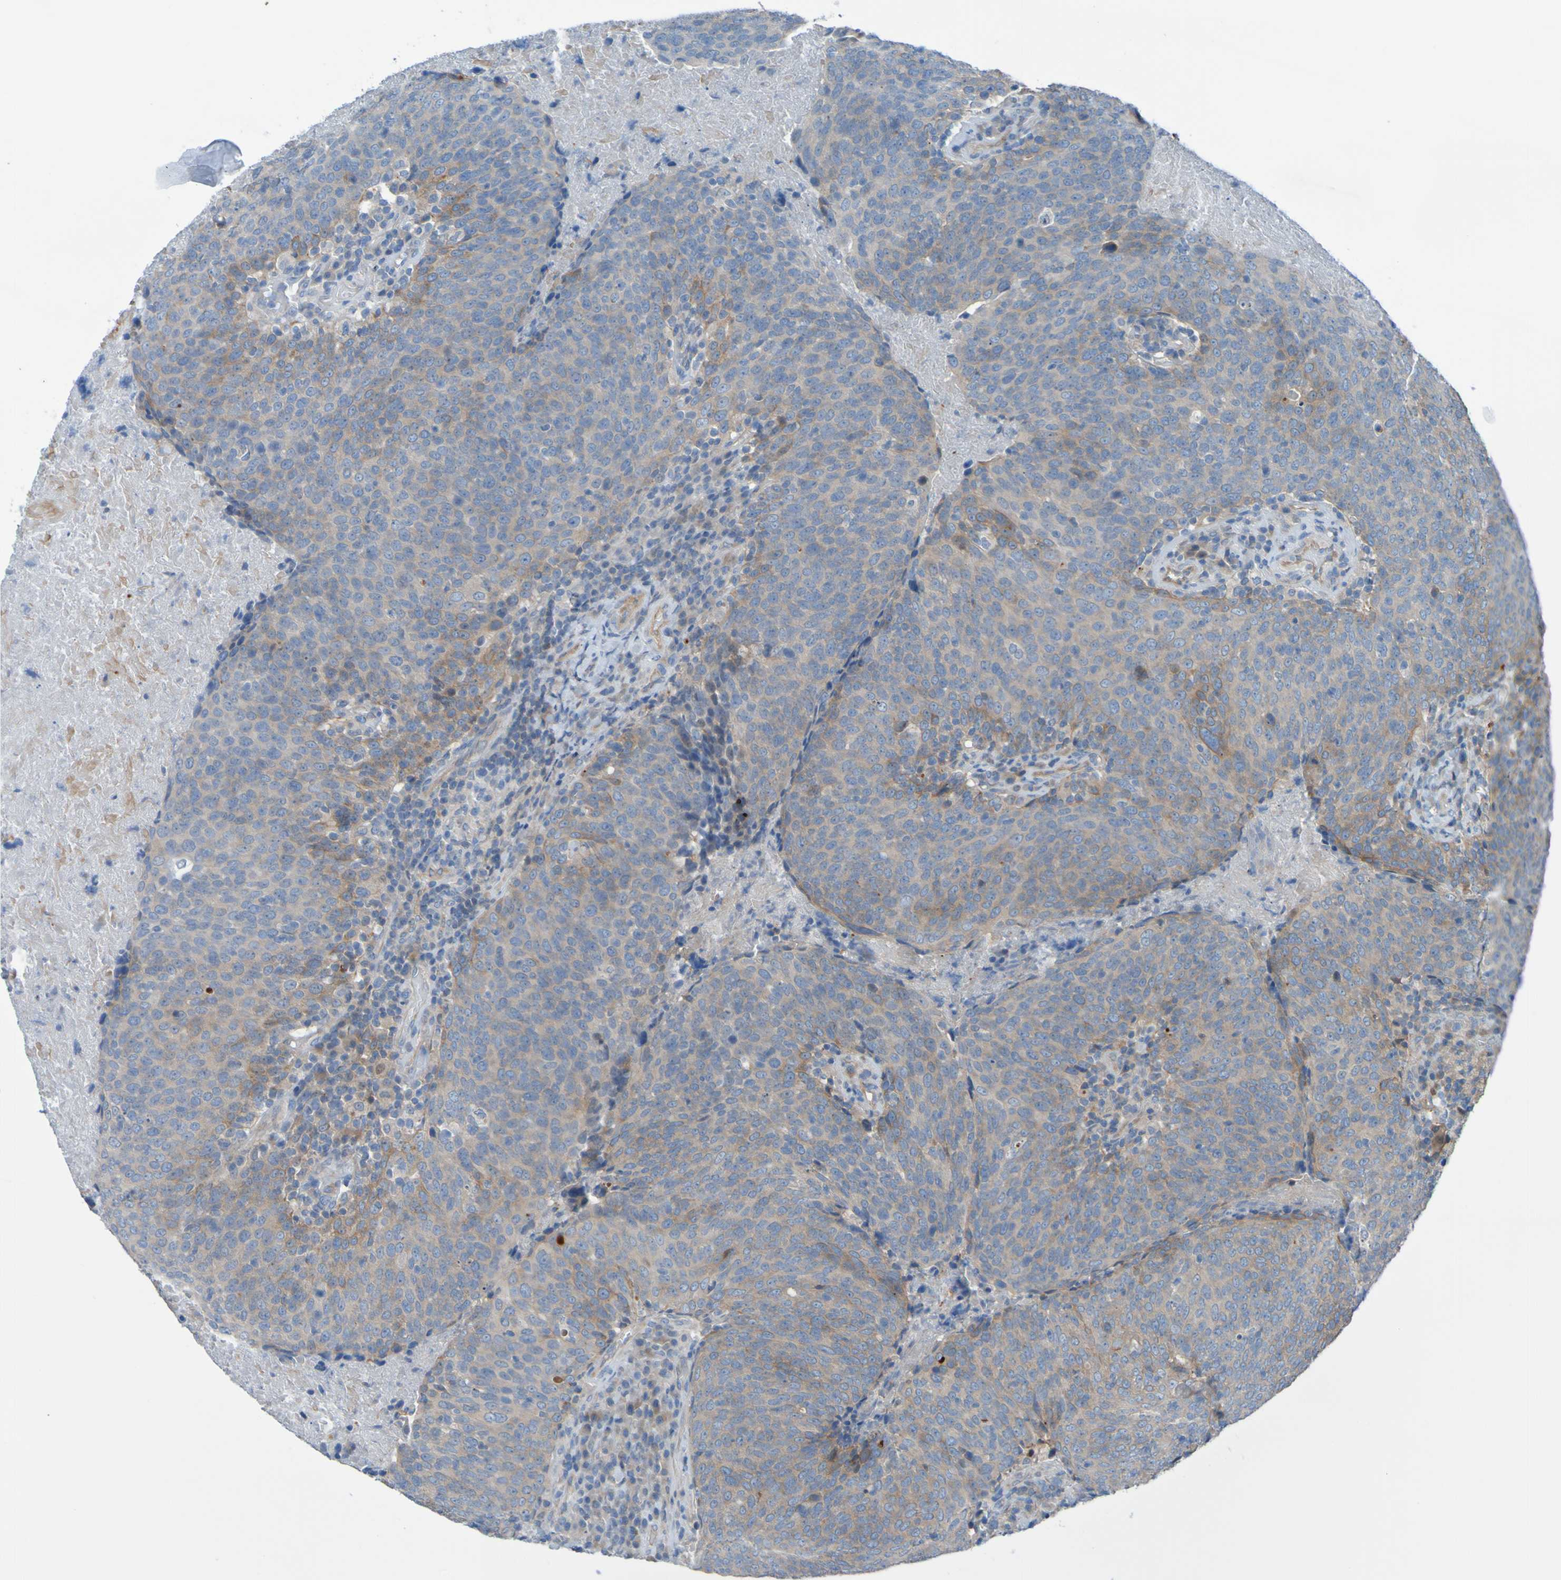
{"staining": {"intensity": "weak", "quantity": ">75%", "location": "cytoplasmic/membranous"}, "tissue": "head and neck cancer", "cell_type": "Tumor cells", "image_type": "cancer", "snomed": [{"axis": "morphology", "description": "Squamous cell carcinoma, NOS"}, {"axis": "morphology", "description": "Squamous cell carcinoma, metastatic, NOS"}, {"axis": "topography", "description": "Lymph node"}, {"axis": "topography", "description": "Head-Neck"}], "caption": "High-power microscopy captured an immunohistochemistry (IHC) histopathology image of metastatic squamous cell carcinoma (head and neck), revealing weak cytoplasmic/membranous expression in about >75% of tumor cells.", "gene": "NPRL3", "patient": {"sex": "male", "age": 62}}